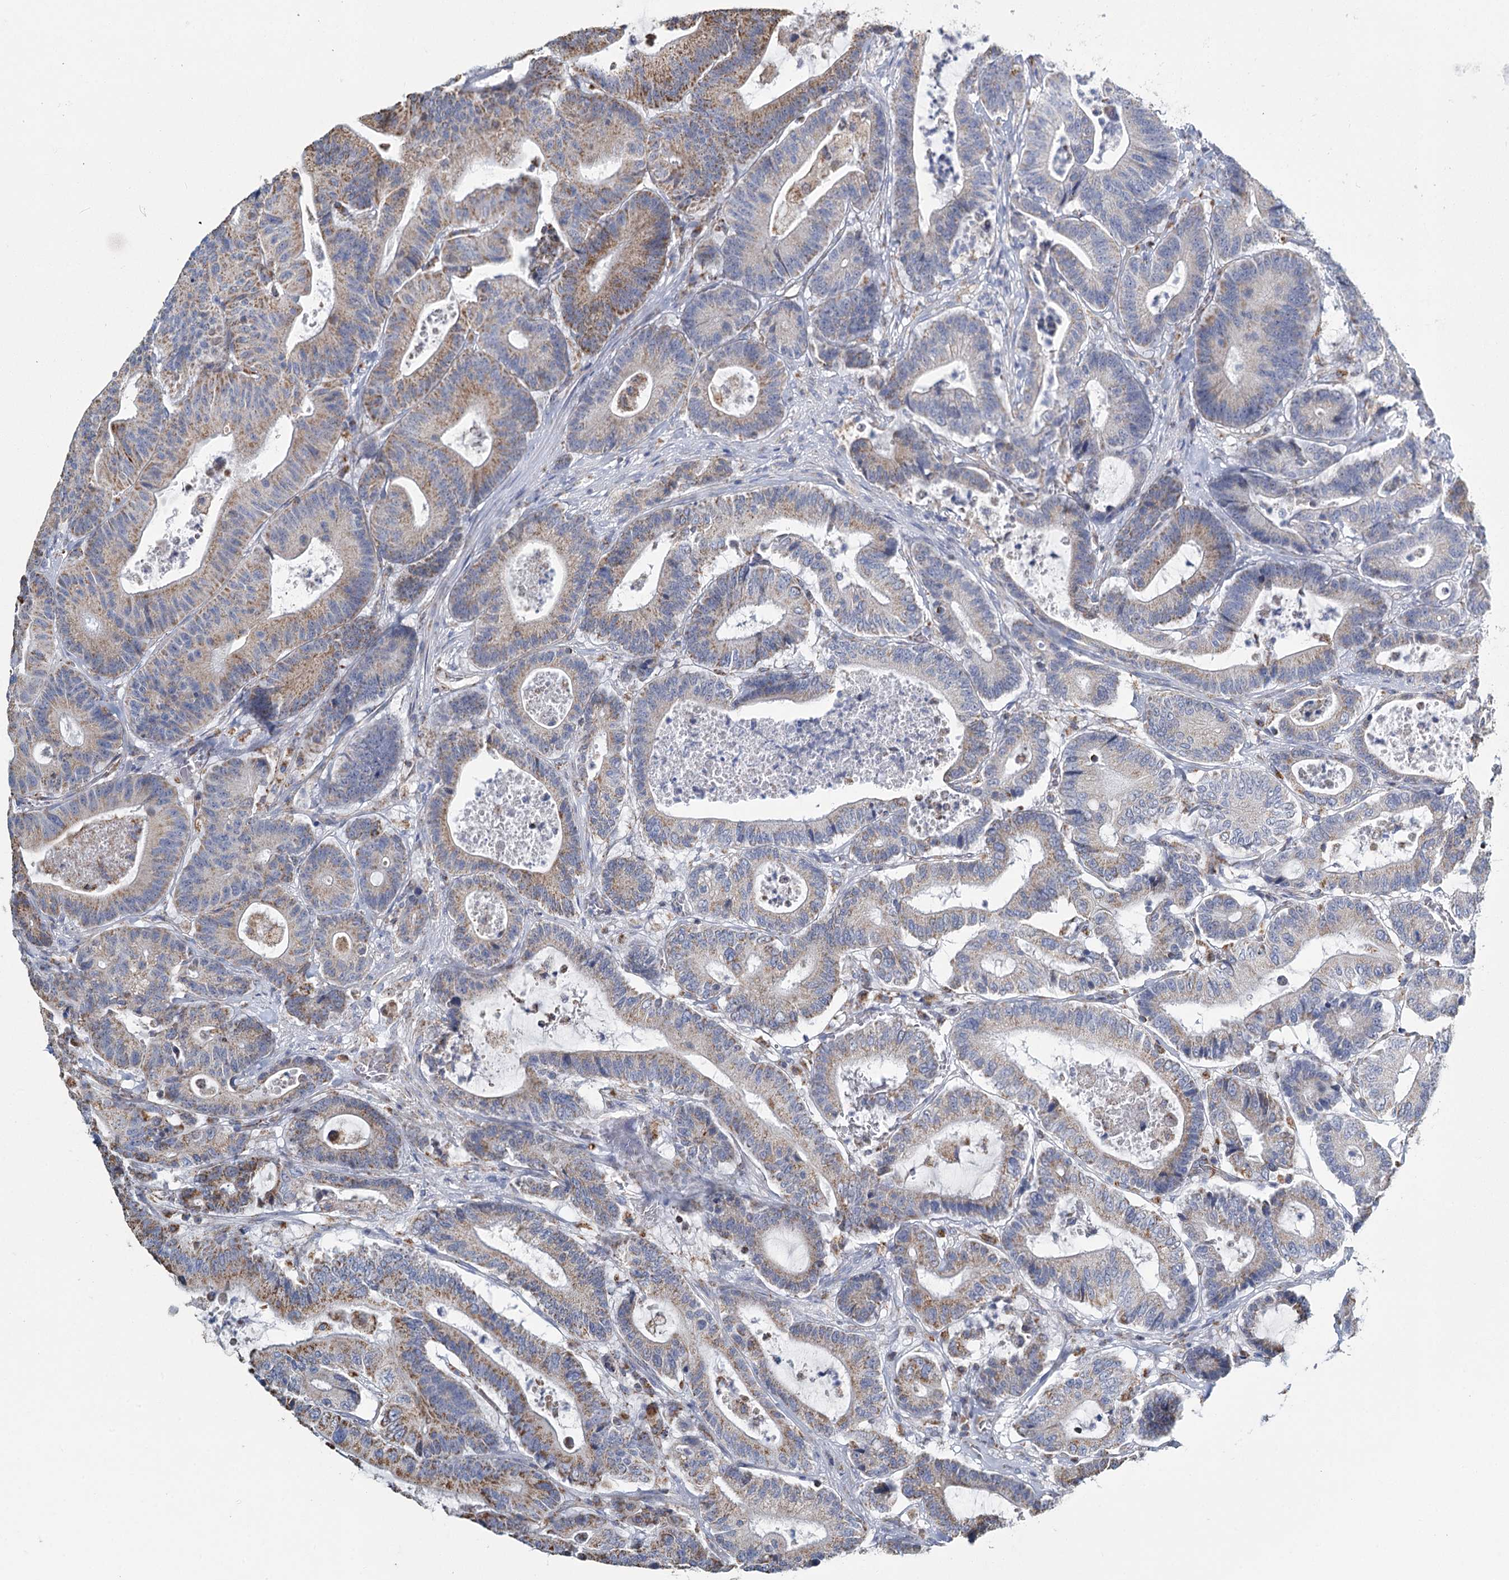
{"staining": {"intensity": "moderate", "quantity": "25%-75%", "location": "cytoplasmic/membranous"}, "tissue": "colorectal cancer", "cell_type": "Tumor cells", "image_type": "cancer", "snomed": [{"axis": "morphology", "description": "Adenocarcinoma, NOS"}, {"axis": "topography", "description": "Colon"}], "caption": "Protein staining of adenocarcinoma (colorectal) tissue exhibits moderate cytoplasmic/membranous expression in about 25%-75% of tumor cells. (brown staining indicates protein expression, while blue staining denotes nuclei).", "gene": "MRPL44", "patient": {"sex": "female", "age": 84}}